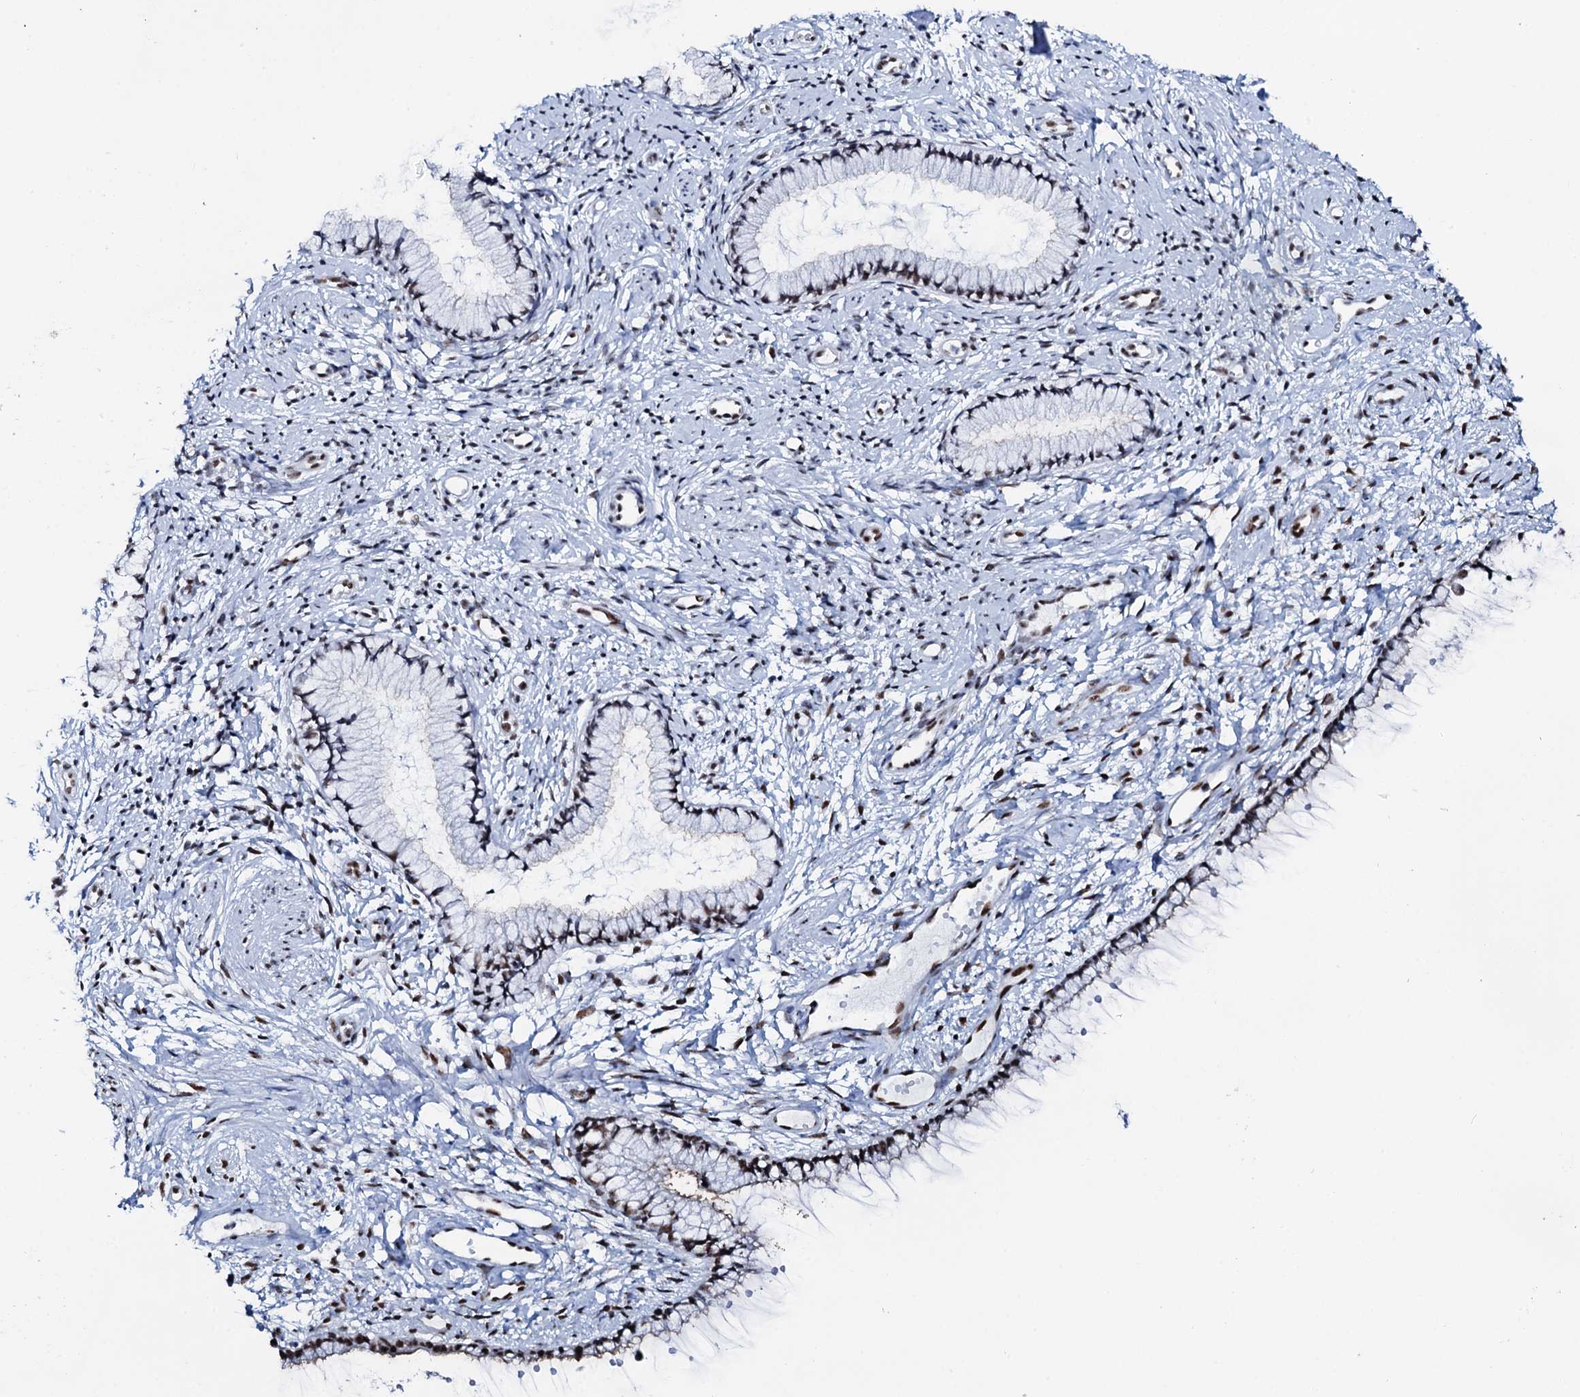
{"staining": {"intensity": "moderate", "quantity": ">75%", "location": "nuclear"}, "tissue": "cervix", "cell_type": "Glandular cells", "image_type": "normal", "snomed": [{"axis": "morphology", "description": "Normal tissue, NOS"}, {"axis": "topography", "description": "Cervix"}], "caption": "A high-resolution image shows IHC staining of unremarkable cervix, which reveals moderate nuclear positivity in about >75% of glandular cells. The staining was performed using DAB (3,3'-diaminobenzidine), with brown indicating positive protein expression. Nuclei are stained blue with hematoxylin.", "gene": "NKAPD1", "patient": {"sex": "female", "age": 57}}